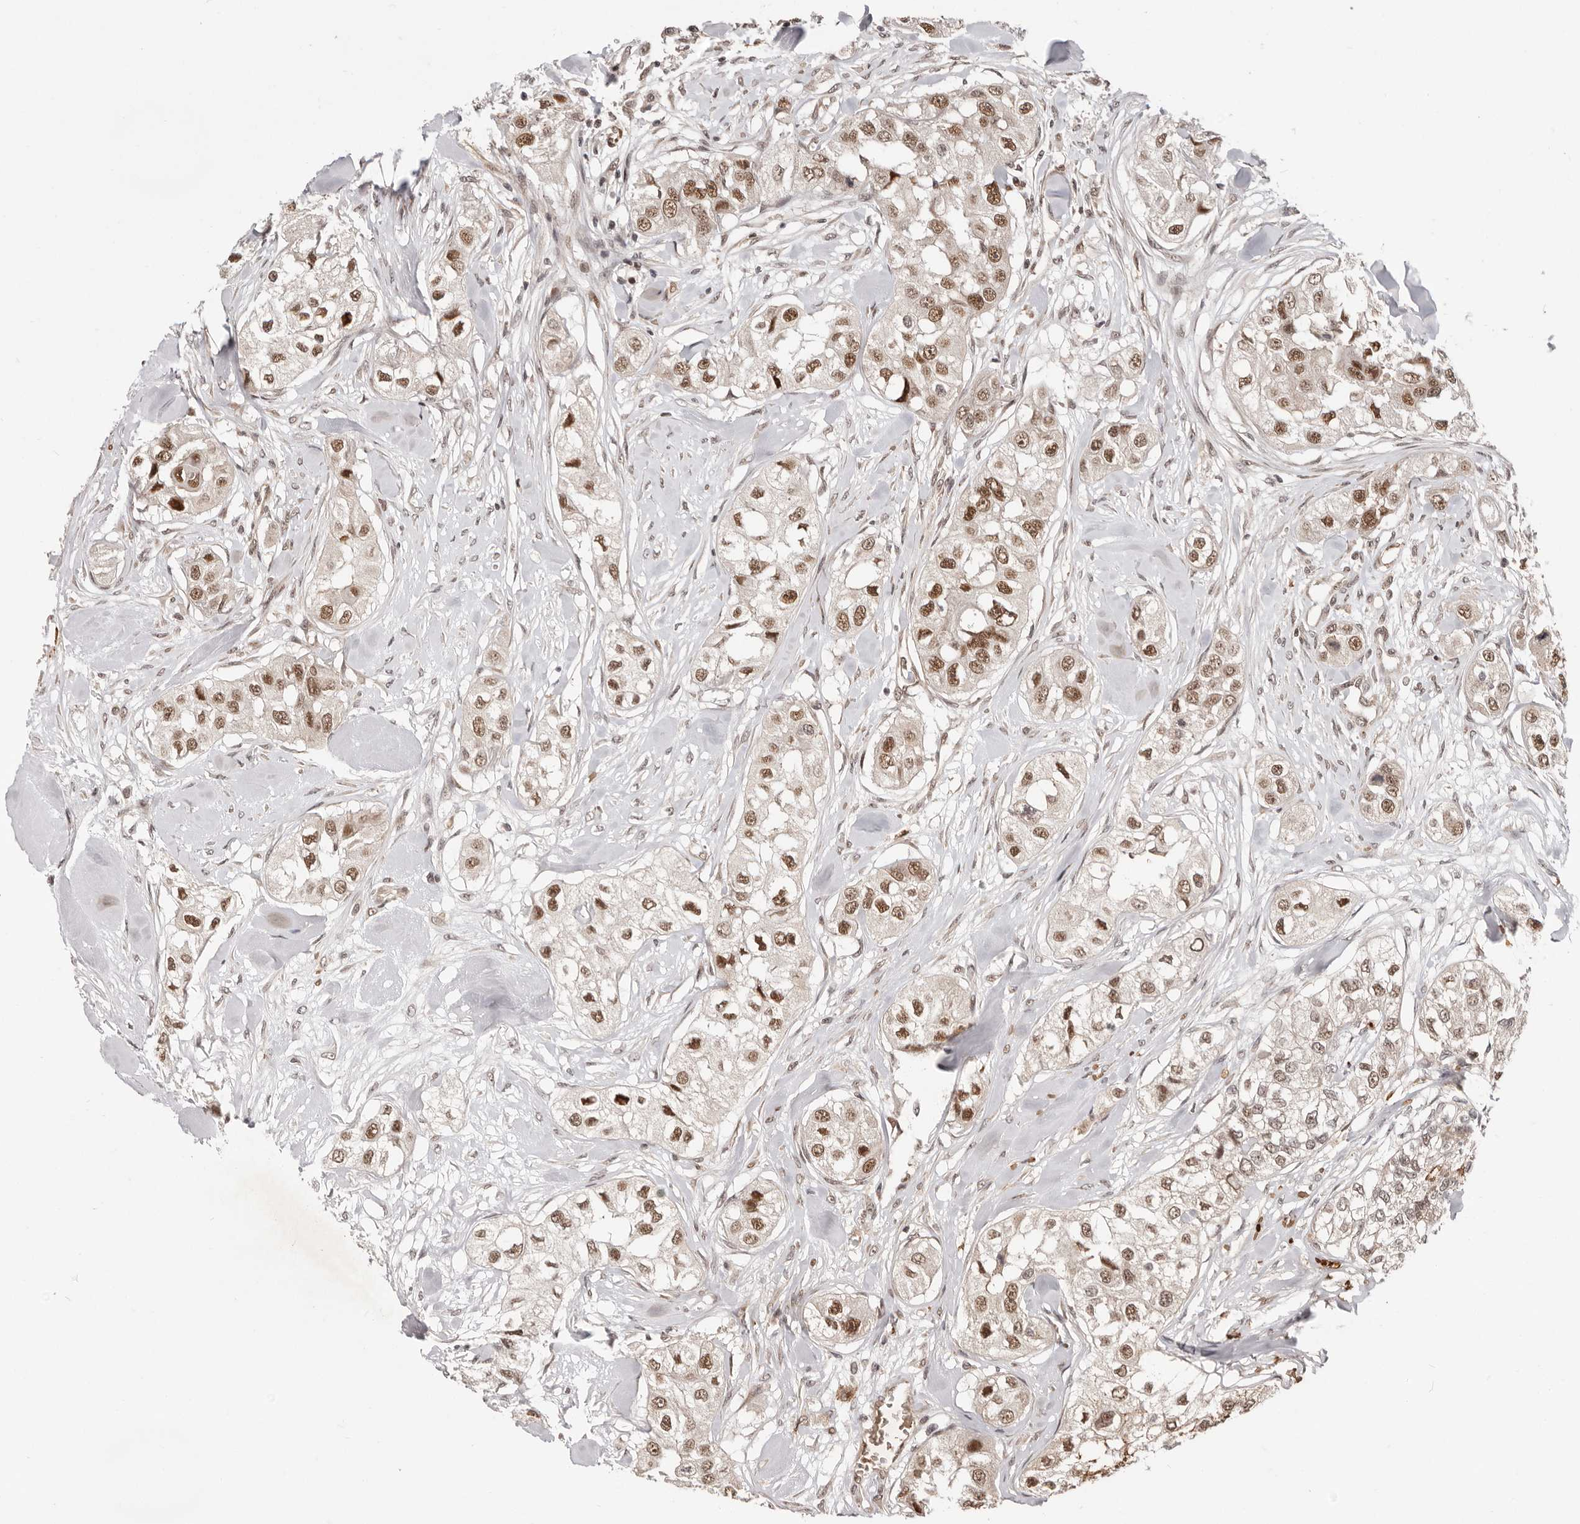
{"staining": {"intensity": "moderate", "quantity": ">75%", "location": "nuclear"}, "tissue": "head and neck cancer", "cell_type": "Tumor cells", "image_type": "cancer", "snomed": [{"axis": "morphology", "description": "Normal tissue, NOS"}, {"axis": "morphology", "description": "Squamous cell carcinoma, NOS"}, {"axis": "topography", "description": "Skeletal muscle"}, {"axis": "topography", "description": "Head-Neck"}], "caption": "Protein positivity by immunohistochemistry (IHC) reveals moderate nuclear staining in about >75% of tumor cells in head and neck cancer (squamous cell carcinoma).", "gene": "NCOA3", "patient": {"sex": "male", "age": 51}}